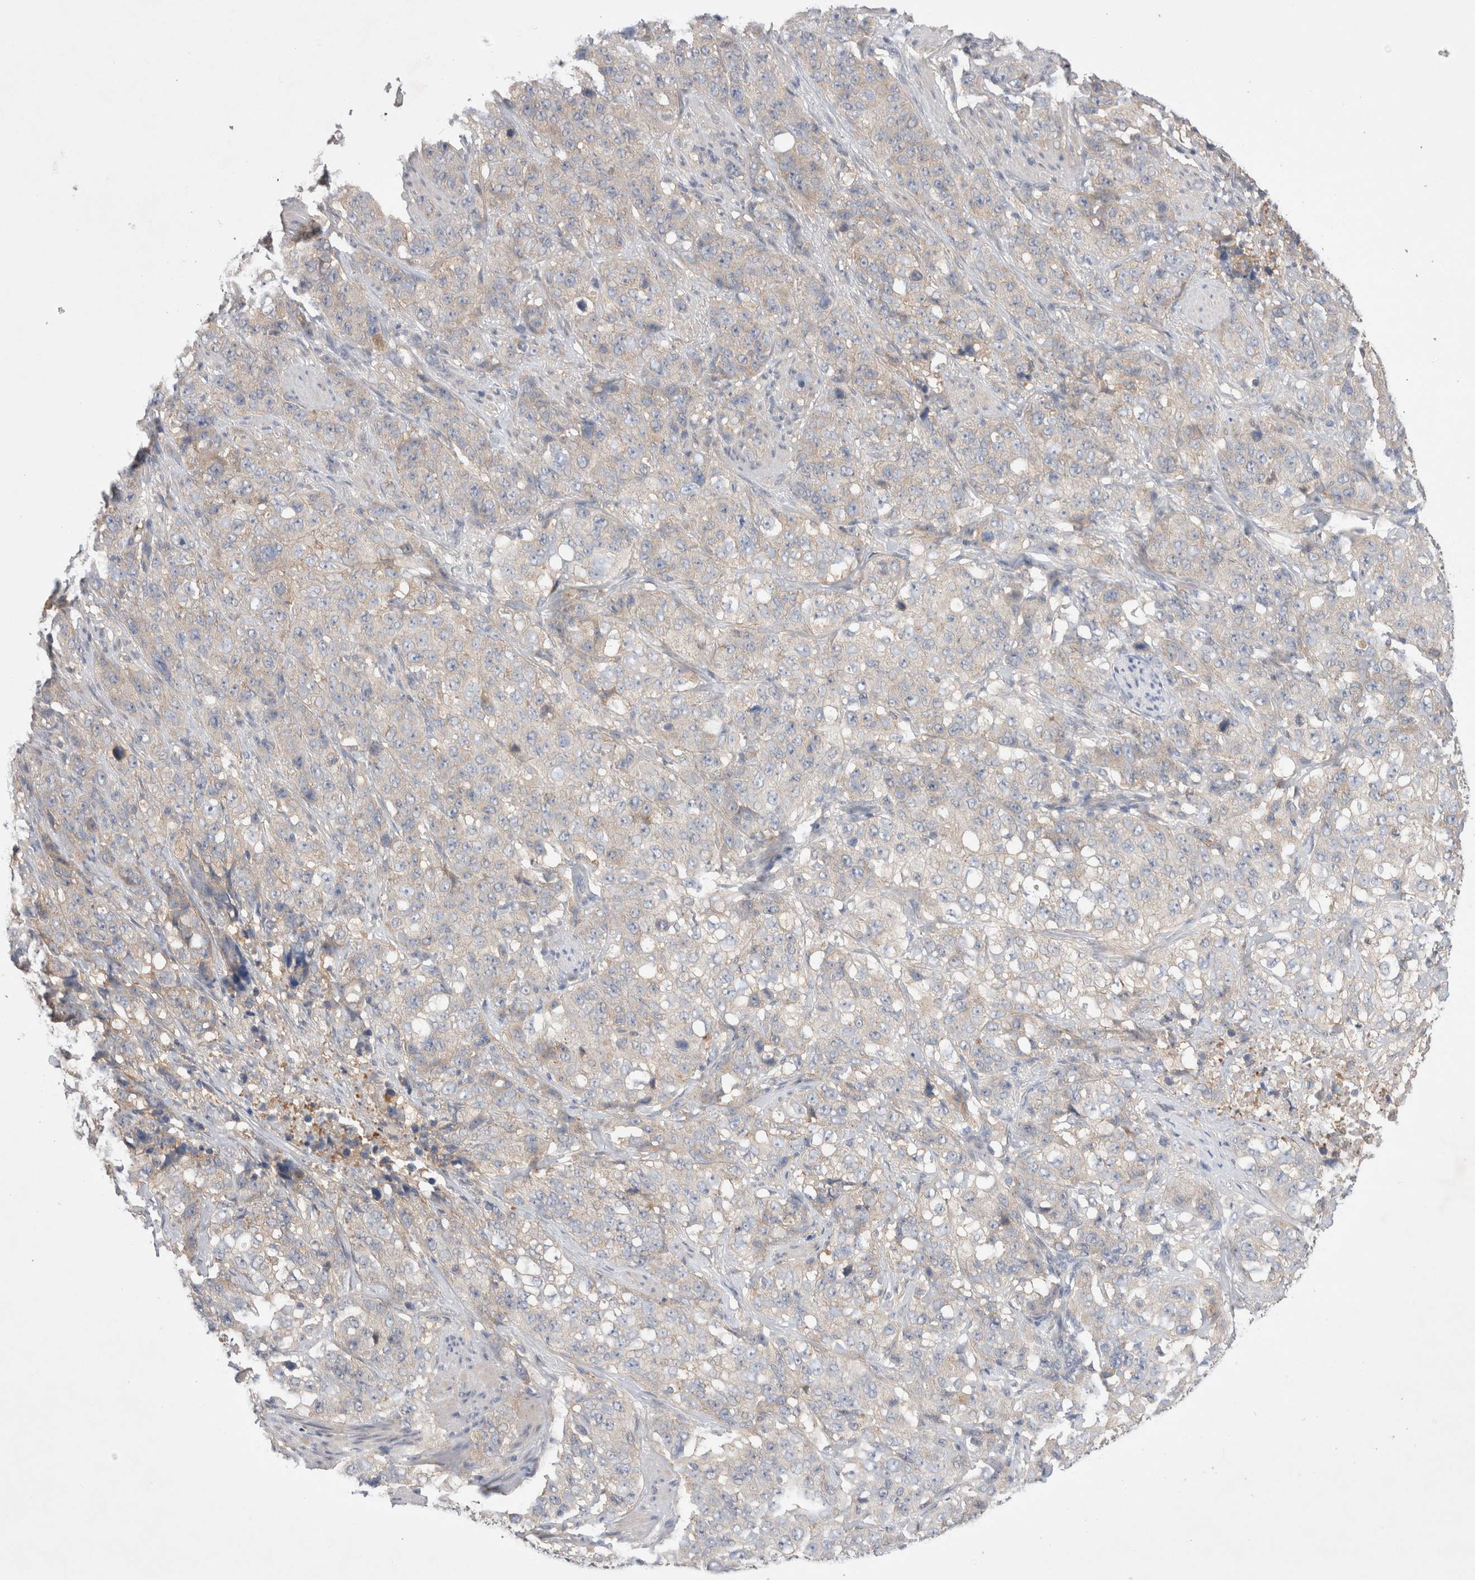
{"staining": {"intensity": "negative", "quantity": "none", "location": "none"}, "tissue": "stomach cancer", "cell_type": "Tumor cells", "image_type": "cancer", "snomed": [{"axis": "morphology", "description": "Adenocarcinoma, NOS"}, {"axis": "topography", "description": "Stomach"}], "caption": "High magnification brightfield microscopy of stomach adenocarcinoma stained with DAB (3,3'-diaminobenzidine) (brown) and counterstained with hematoxylin (blue): tumor cells show no significant staining.", "gene": "IFT74", "patient": {"sex": "male", "age": 48}}